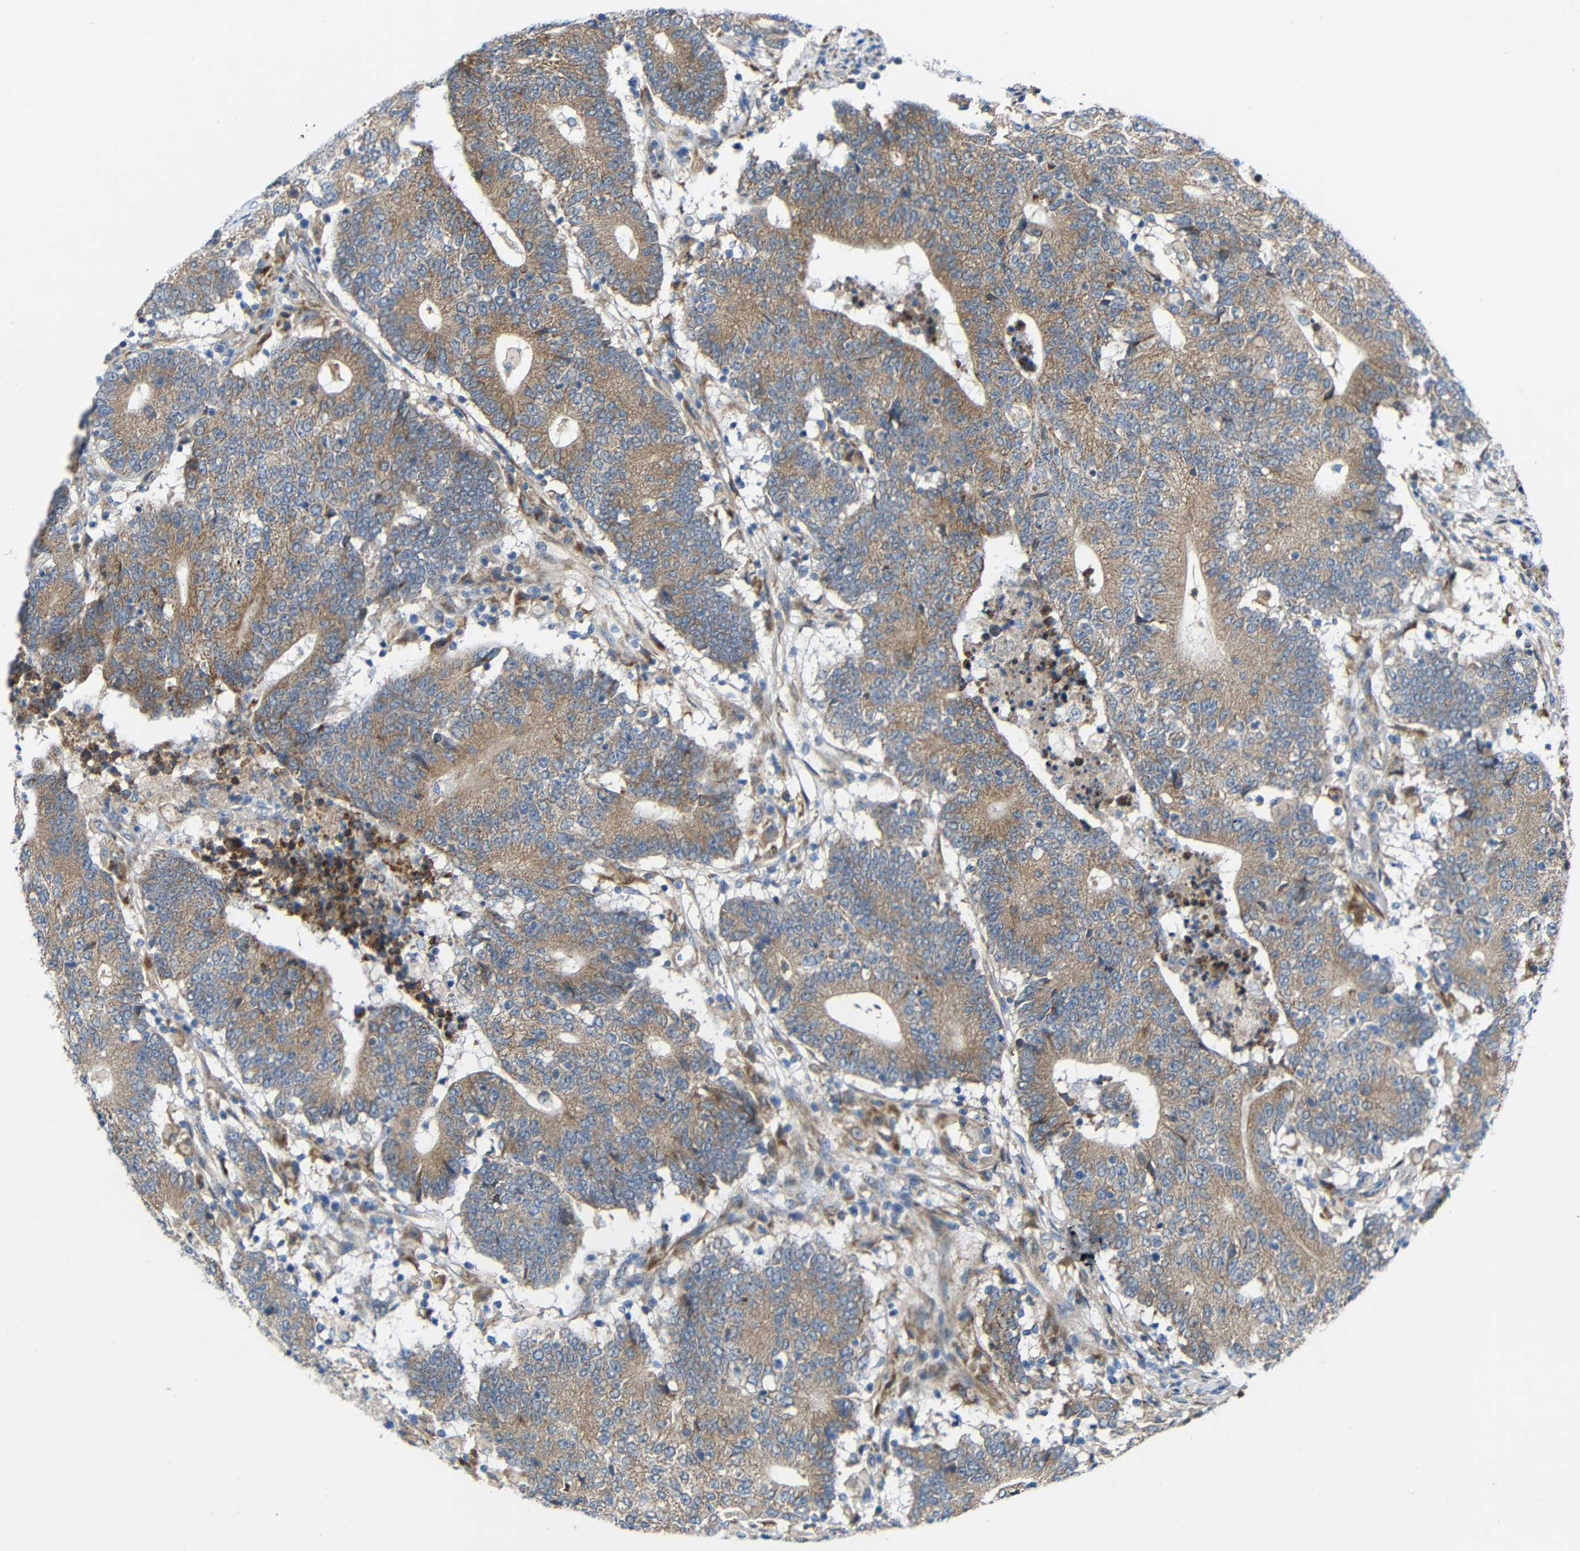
{"staining": {"intensity": "weak", "quantity": ">75%", "location": "cytoplasmic/membranous"}, "tissue": "colorectal cancer", "cell_type": "Tumor cells", "image_type": "cancer", "snomed": [{"axis": "morphology", "description": "Normal tissue, NOS"}, {"axis": "morphology", "description": "Adenocarcinoma, NOS"}, {"axis": "topography", "description": "Colon"}], "caption": "Protein expression analysis of human colorectal cancer (adenocarcinoma) reveals weak cytoplasmic/membranous staining in about >75% of tumor cells. The staining was performed using DAB, with brown indicating positive protein expression. Nuclei are stained blue with hematoxylin.", "gene": "TMEM25", "patient": {"sex": "female", "age": 75}}